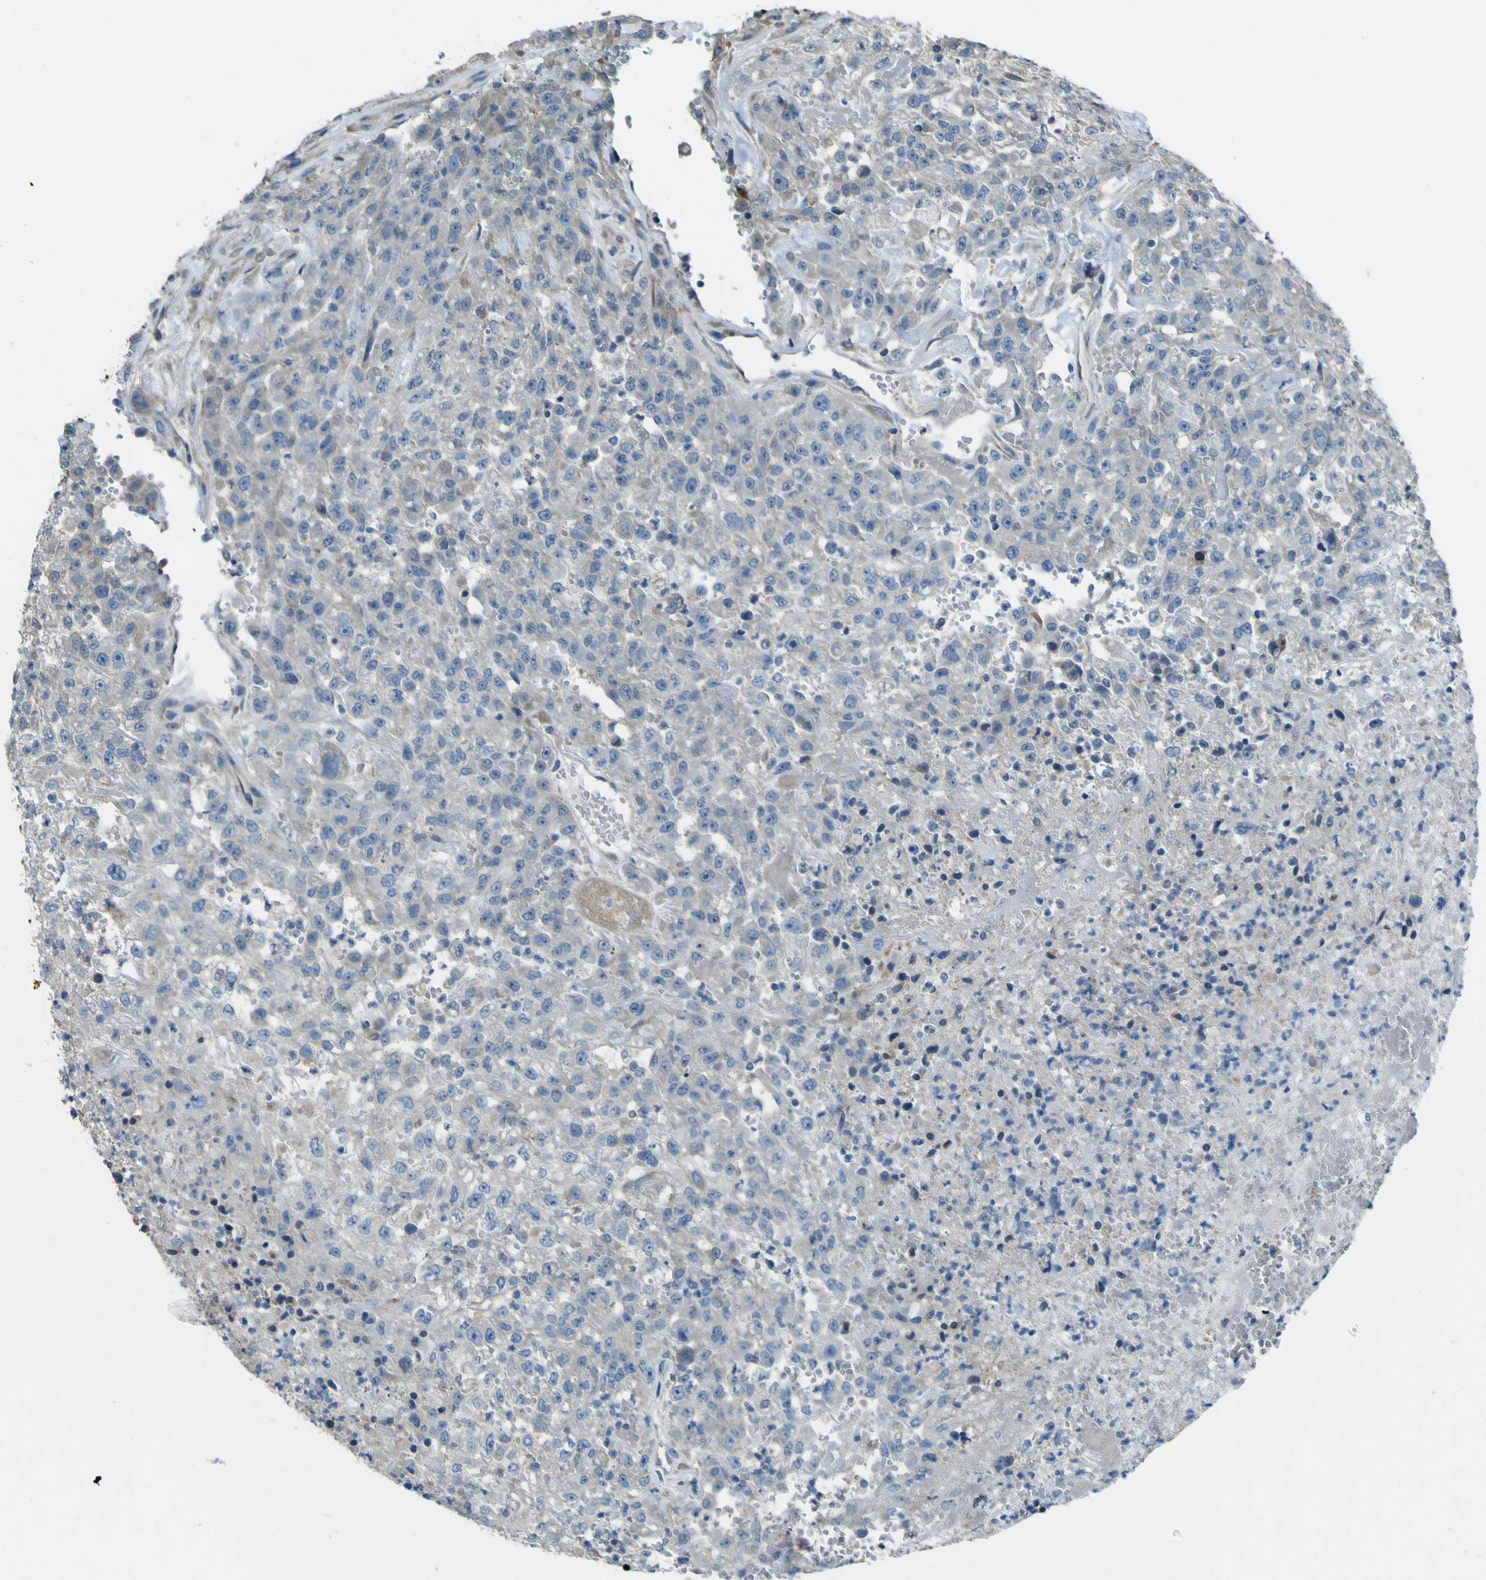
{"staining": {"intensity": "negative", "quantity": "none", "location": "none"}, "tissue": "urothelial cancer", "cell_type": "Tumor cells", "image_type": "cancer", "snomed": [{"axis": "morphology", "description": "Urothelial carcinoma, High grade"}, {"axis": "topography", "description": "Urinary bladder"}], "caption": "This is an IHC histopathology image of human urothelial cancer. There is no expression in tumor cells.", "gene": "NAALADL2", "patient": {"sex": "male", "age": 46}}